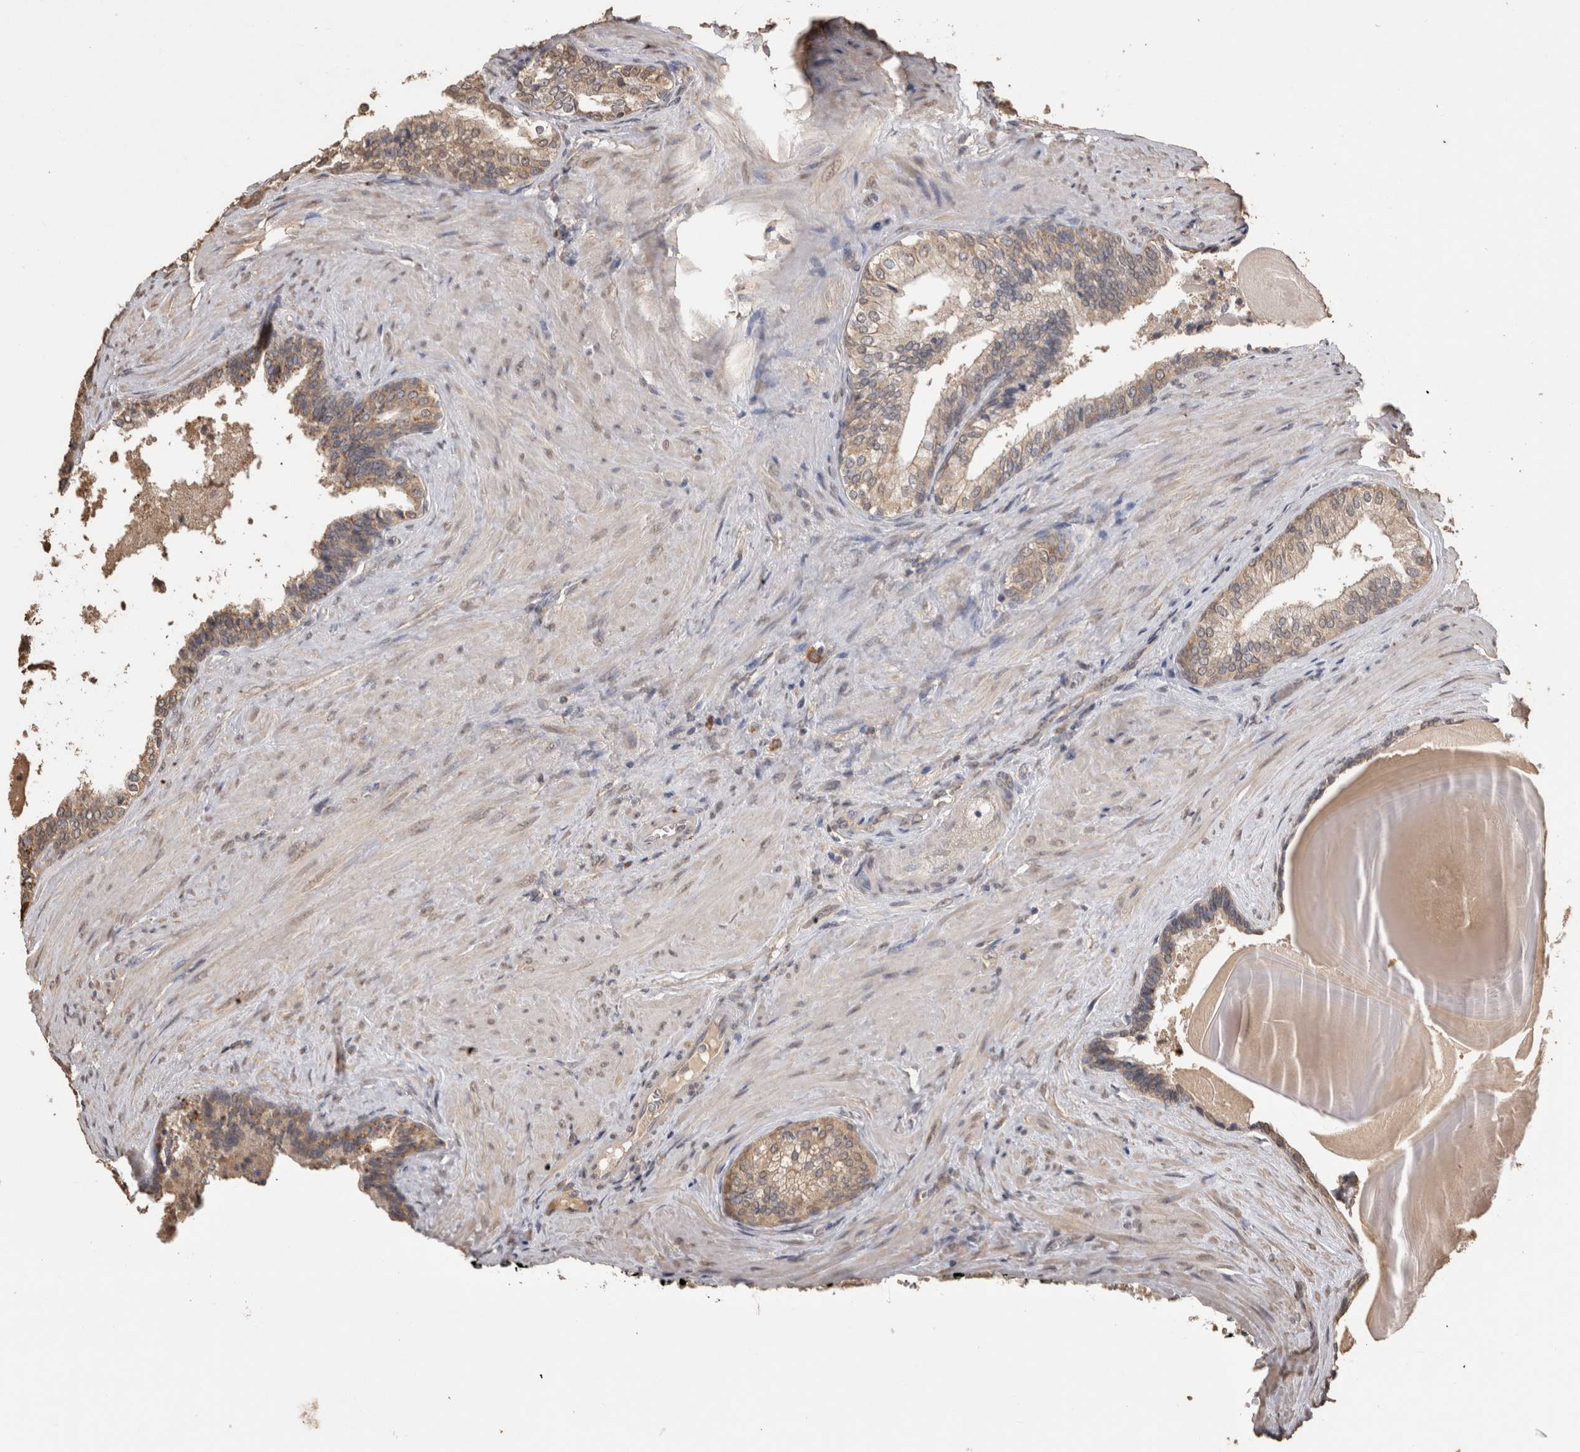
{"staining": {"intensity": "weak", "quantity": ">75%", "location": "cytoplasmic/membranous"}, "tissue": "prostate cancer", "cell_type": "Tumor cells", "image_type": "cancer", "snomed": [{"axis": "morphology", "description": "Adenocarcinoma, Low grade"}, {"axis": "topography", "description": "Prostate"}], "caption": "IHC histopathology image of prostate low-grade adenocarcinoma stained for a protein (brown), which reveals low levels of weak cytoplasmic/membranous staining in approximately >75% of tumor cells.", "gene": "SOCS5", "patient": {"sex": "male", "age": 60}}